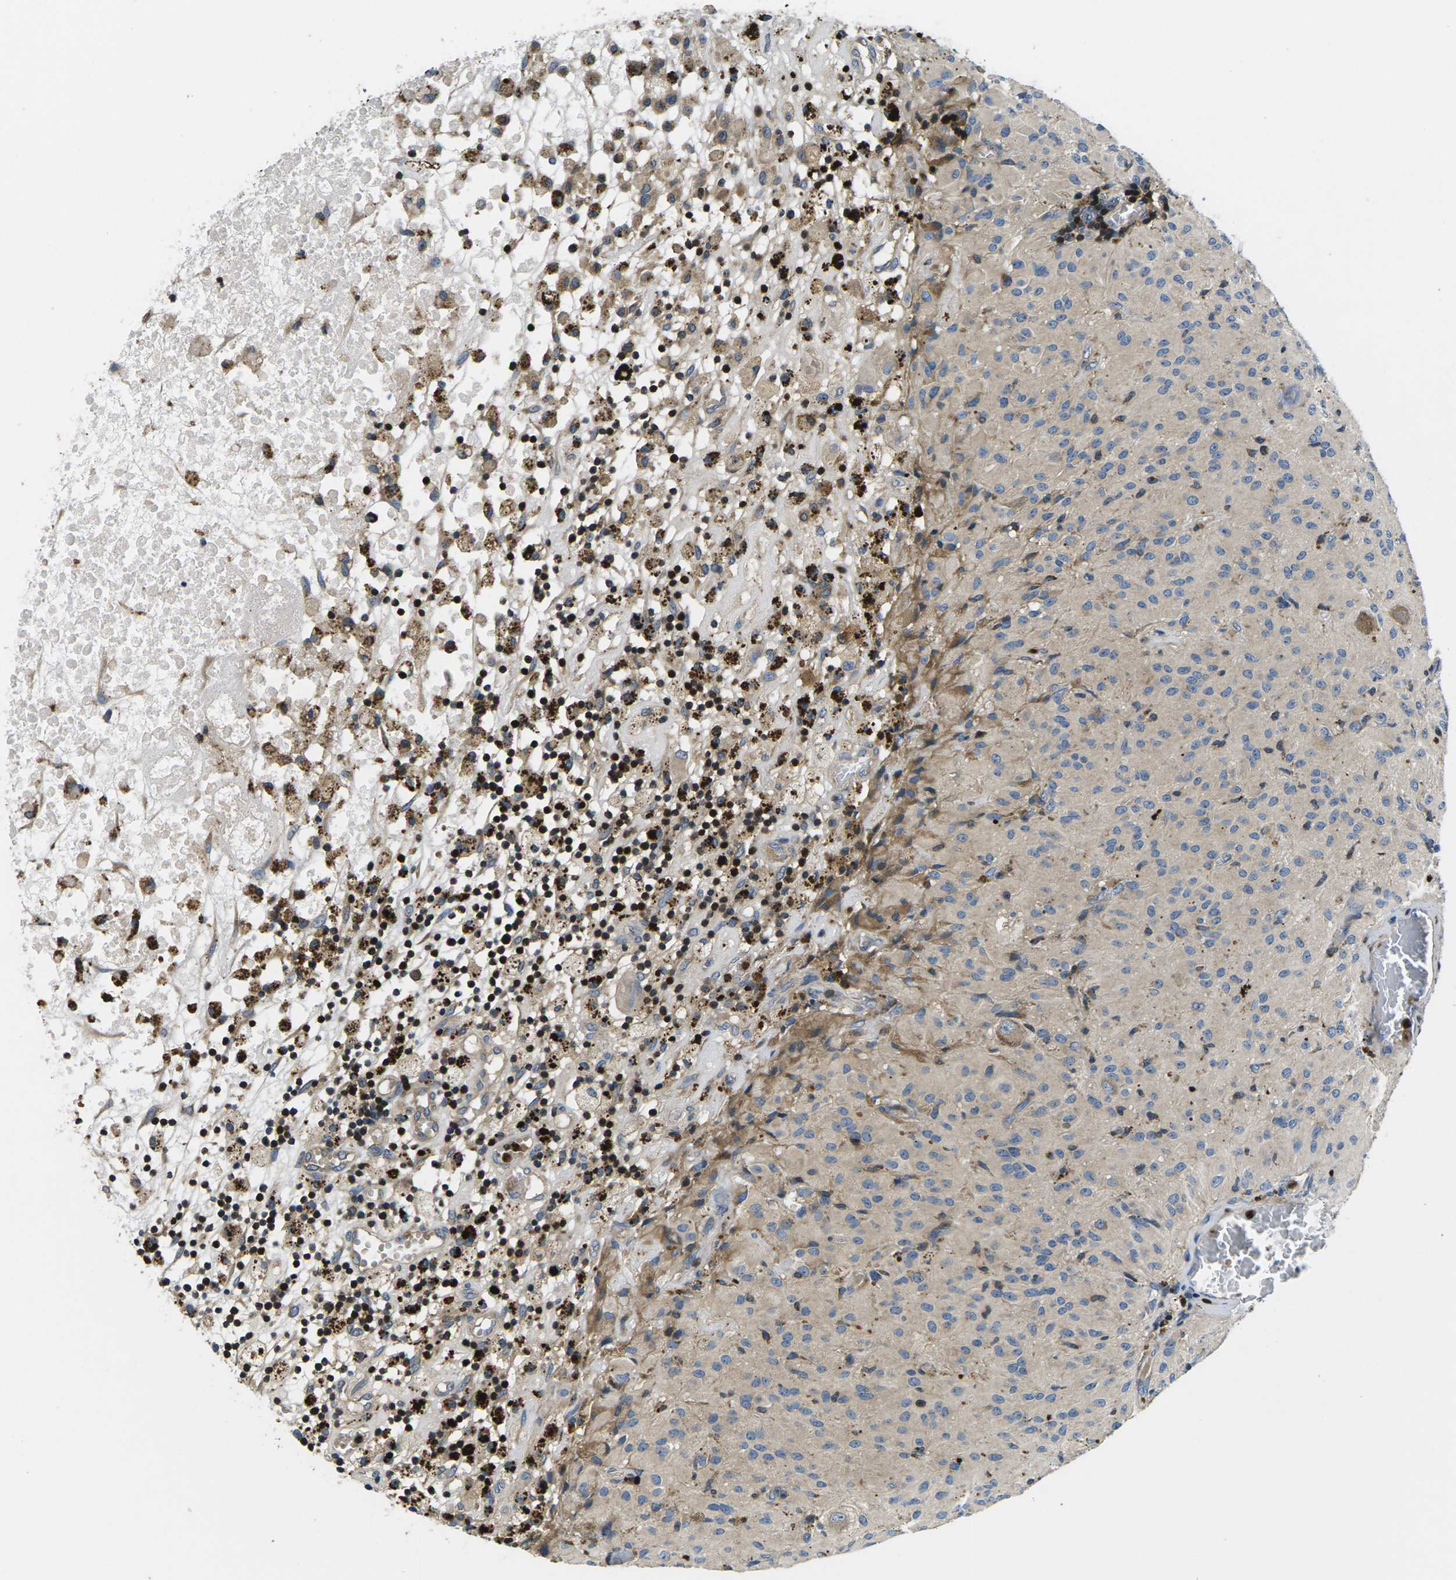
{"staining": {"intensity": "negative", "quantity": "none", "location": "none"}, "tissue": "glioma", "cell_type": "Tumor cells", "image_type": "cancer", "snomed": [{"axis": "morphology", "description": "Glioma, malignant, High grade"}, {"axis": "topography", "description": "Brain"}], "caption": "Immunohistochemical staining of human malignant glioma (high-grade) demonstrates no significant positivity in tumor cells. The staining is performed using DAB (3,3'-diaminobenzidine) brown chromogen with nuclei counter-stained in using hematoxylin.", "gene": "PLCE1", "patient": {"sex": "female", "age": 59}}